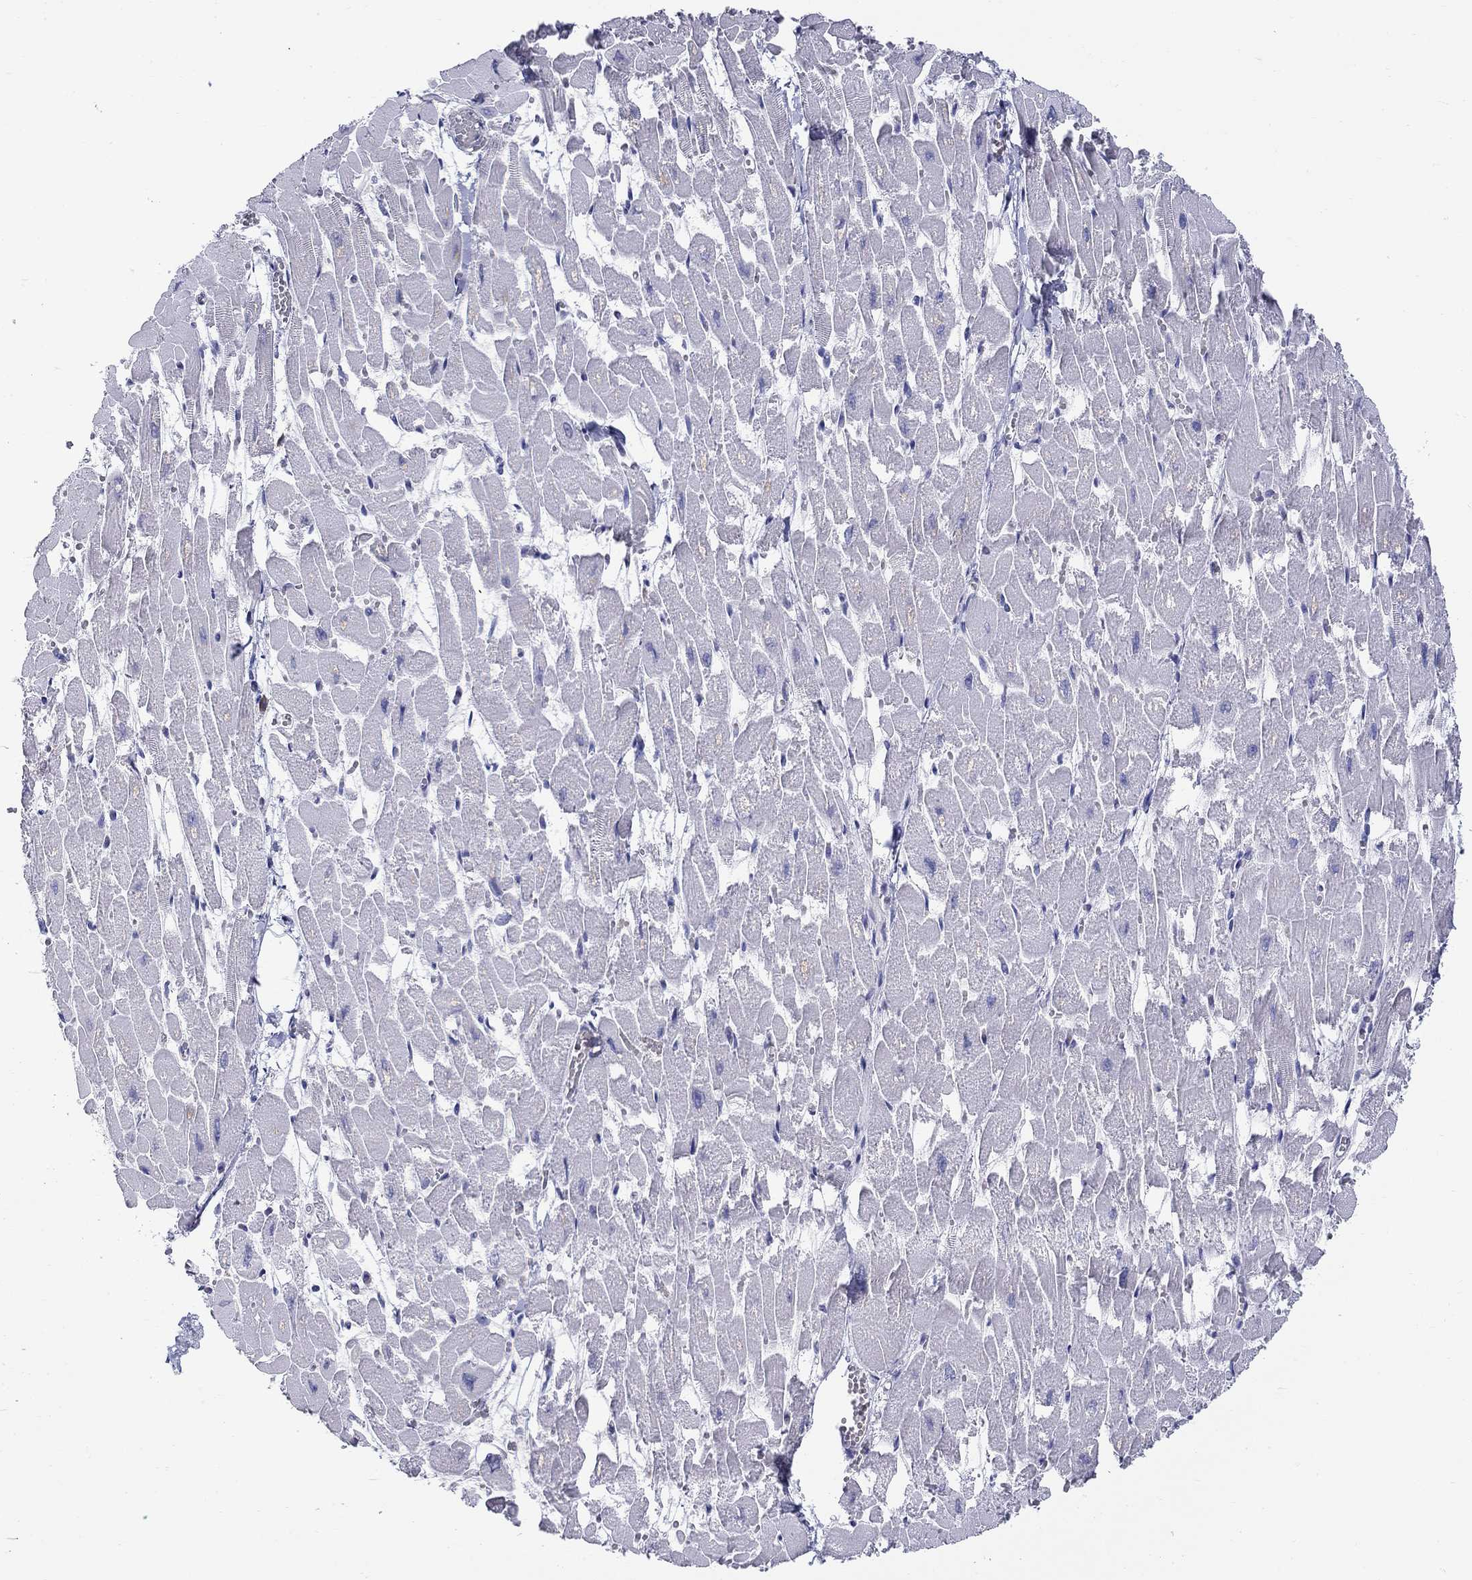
{"staining": {"intensity": "negative", "quantity": "none", "location": "none"}, "tissue": "heart muscle", "cell_type": "Cardiomyocytes", "image_type": "normal", "snomed": [{"axis": "morphology", "description": "Normal tissue, NOS"}, {"axis": "topography", "description": "Heart"}], "caption": "A histopathology image of human heart muscle is negative for staining in cardiomyocytes. The staining was performed using DAB to visualize the protein expression in brown, while the nuclei were stained in blue with hematoxylin (Magnification: 20x).", "gene": "QRFPR", "patient": {"sex": "female", "age": 52}}